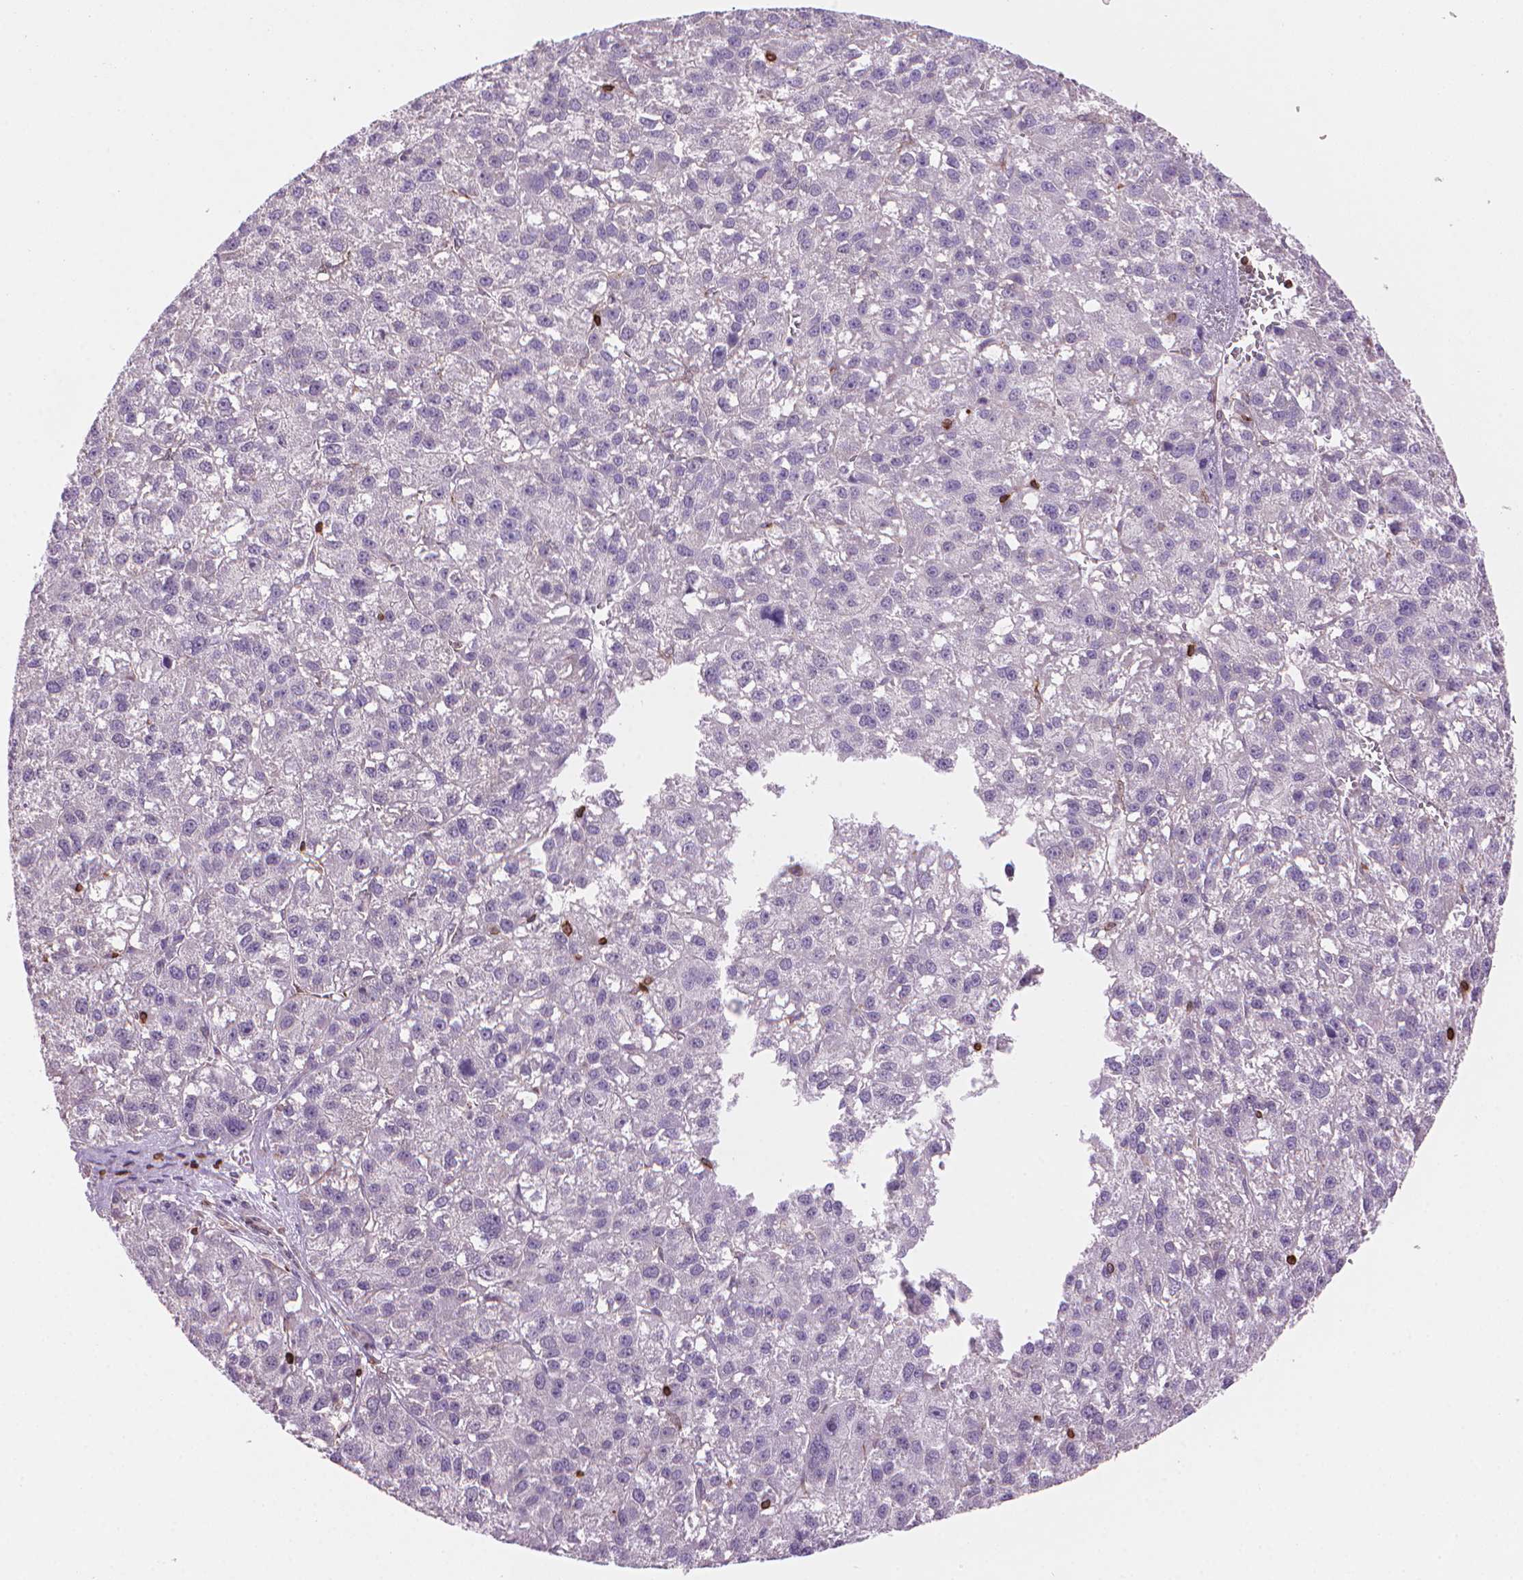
{"staining": {"intensity": "negative", "quantity": "none", "location": "none"}, "tissue": "liver cancer", "cell_type": "Tumor cells", "image_type": "cancer", "snomed": [{"axis": "morphology", "description": "Carcinoma, Hepatocellular, NOS"}, {"axis": "topography", "description": "Liver"}], "caption": "Immunohistochemistry (IHC) photomicrograph of hepatocellular carcinoma (liver) stained for a protein (brown), which displays no positivity in tumor cells. (DAB immunohistochemistry (IHC) visualized using brightfield microscopy, high magnification).", "gene": "BCL2", "patient": {"sex": "female", "age": 70}}